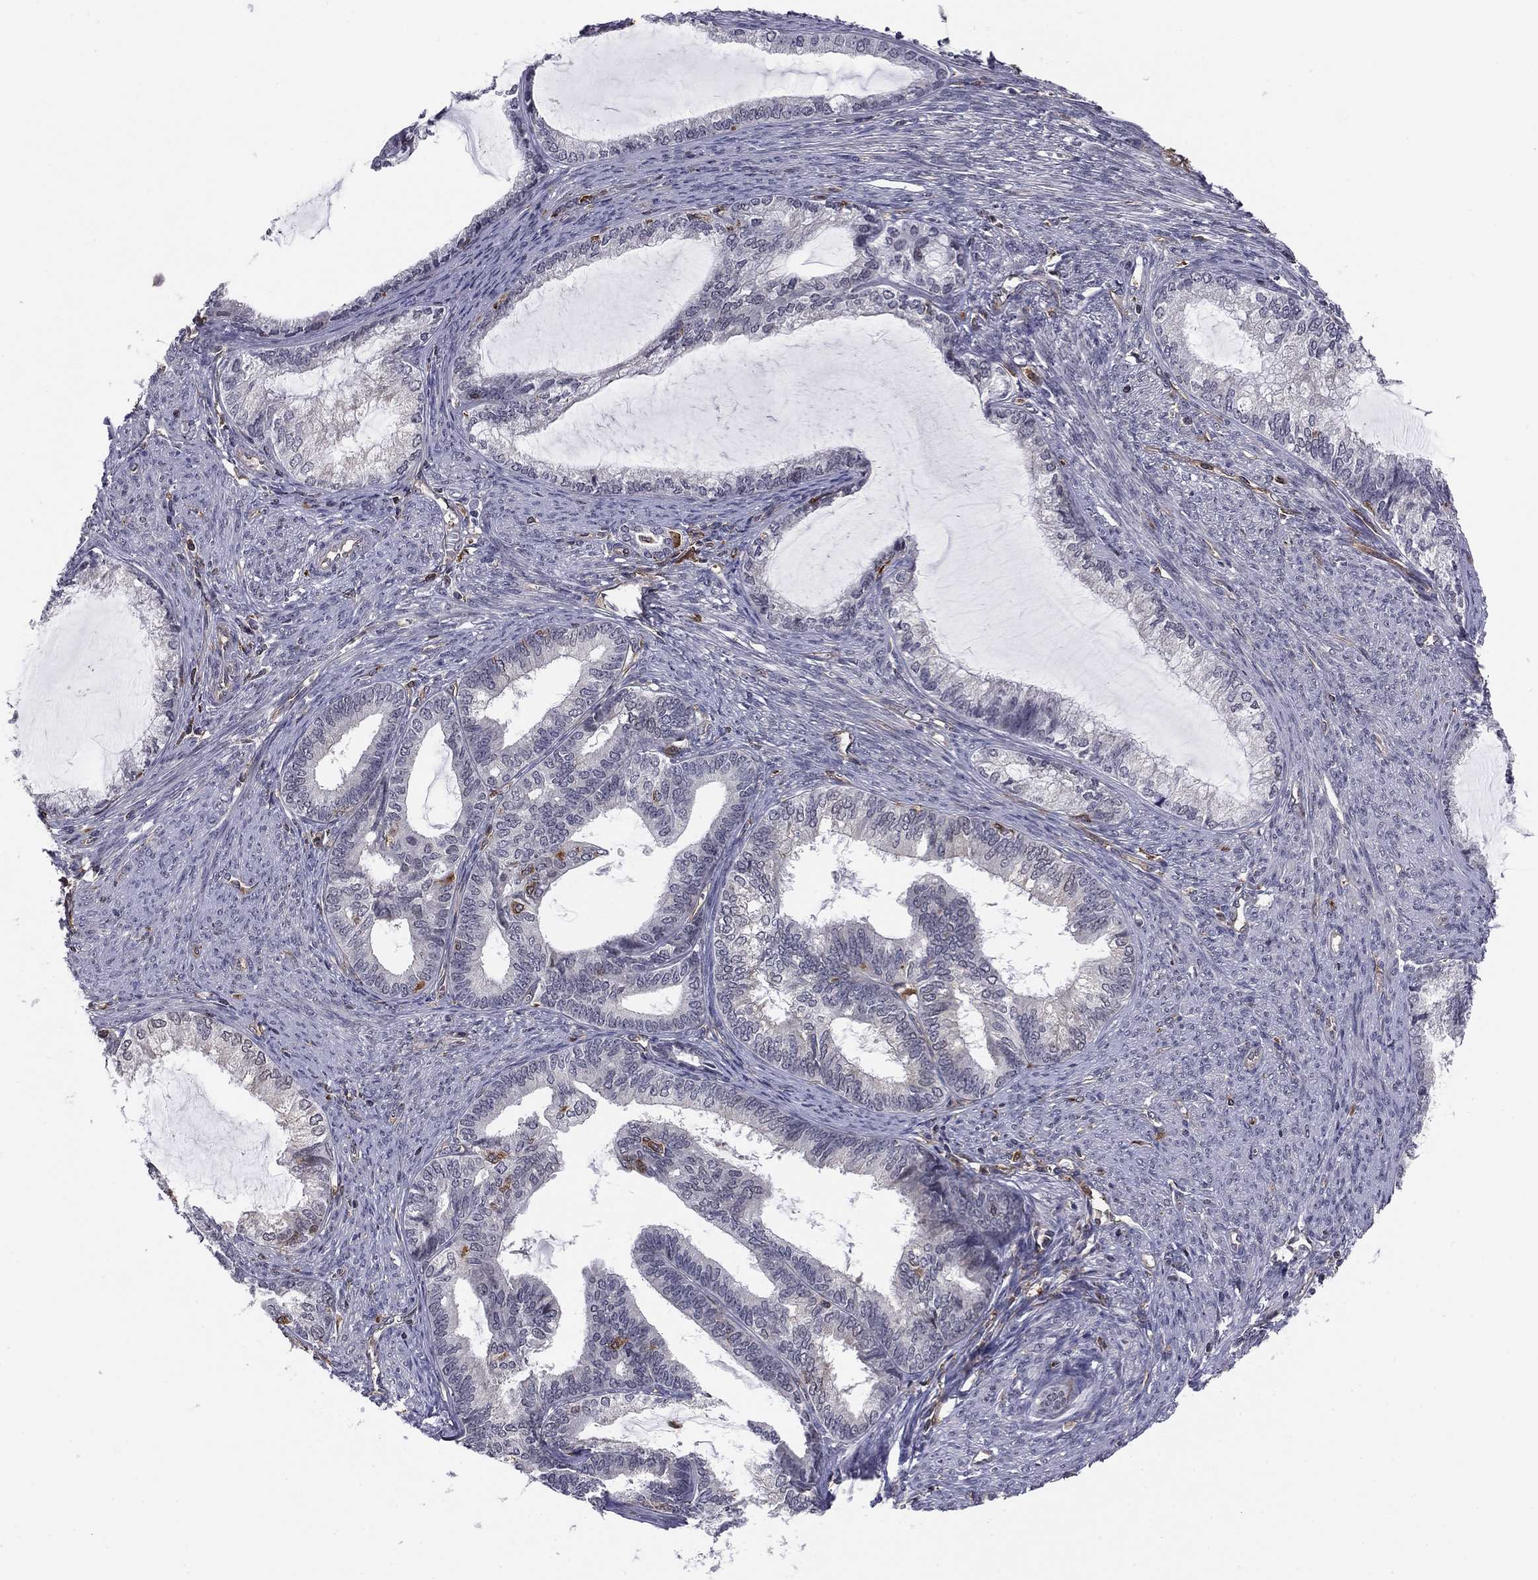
{"staining": {"intensity": "negative", "quantity": "none", "location": "none"}, "tissue": "endometrial cancer", "cell_type": "Tumor cells", "image_type": "cancer", "snomed": [{"axis": "morphology", "description": "Adenocarcinoma, NOS"}, {"axis": "topography", "description": "Endometrium"}], "caption": "DAB immunohistochemical staining of human adenocarcinoma (endometrial) shows no significant expression in tumor cells.", "gene": "PLCB2", "patient": {"sex": "female", "age": 86}}